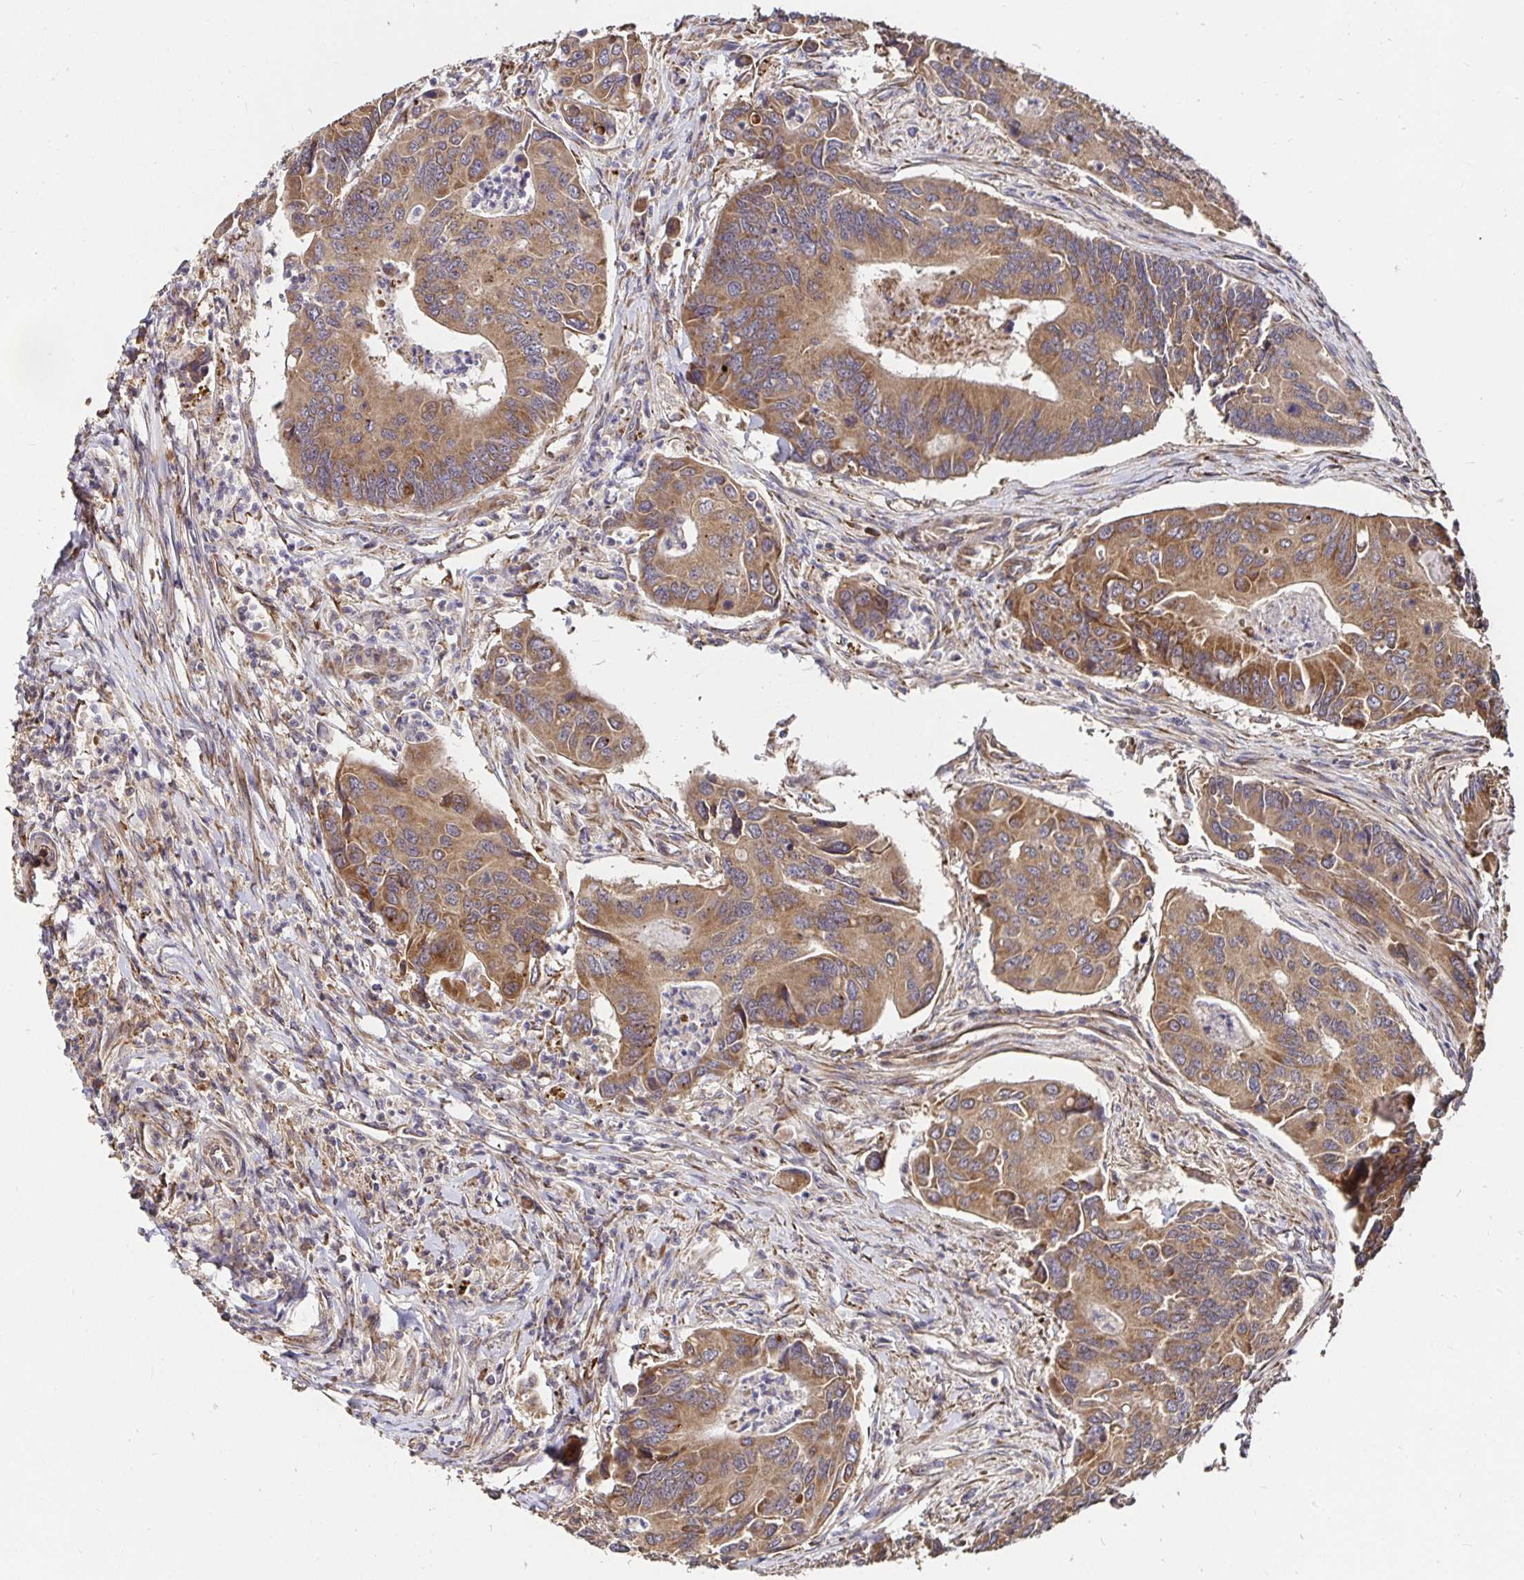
{"staining": {"intensity": "moderate", "quantity": ">75%", "location": "cytoplasmic/membranous"}, "tissue": "colorectal cancer", "cell_type": "Tumor cells", "image_type": "cancer", "snomed": [{"axis": "morphology", "description": "Adenocarcinoma, NOS"}, {"axis": "topography", "description": "Colon"}], "caption": "Protein expression analysis of human colorectal adenocarcinoma reveals moderate cytoplasmic/membranous expression in approximately >75% of tumor cells.", "gene": "MLST8", "patient": {"sex": "female", "age": 67}}